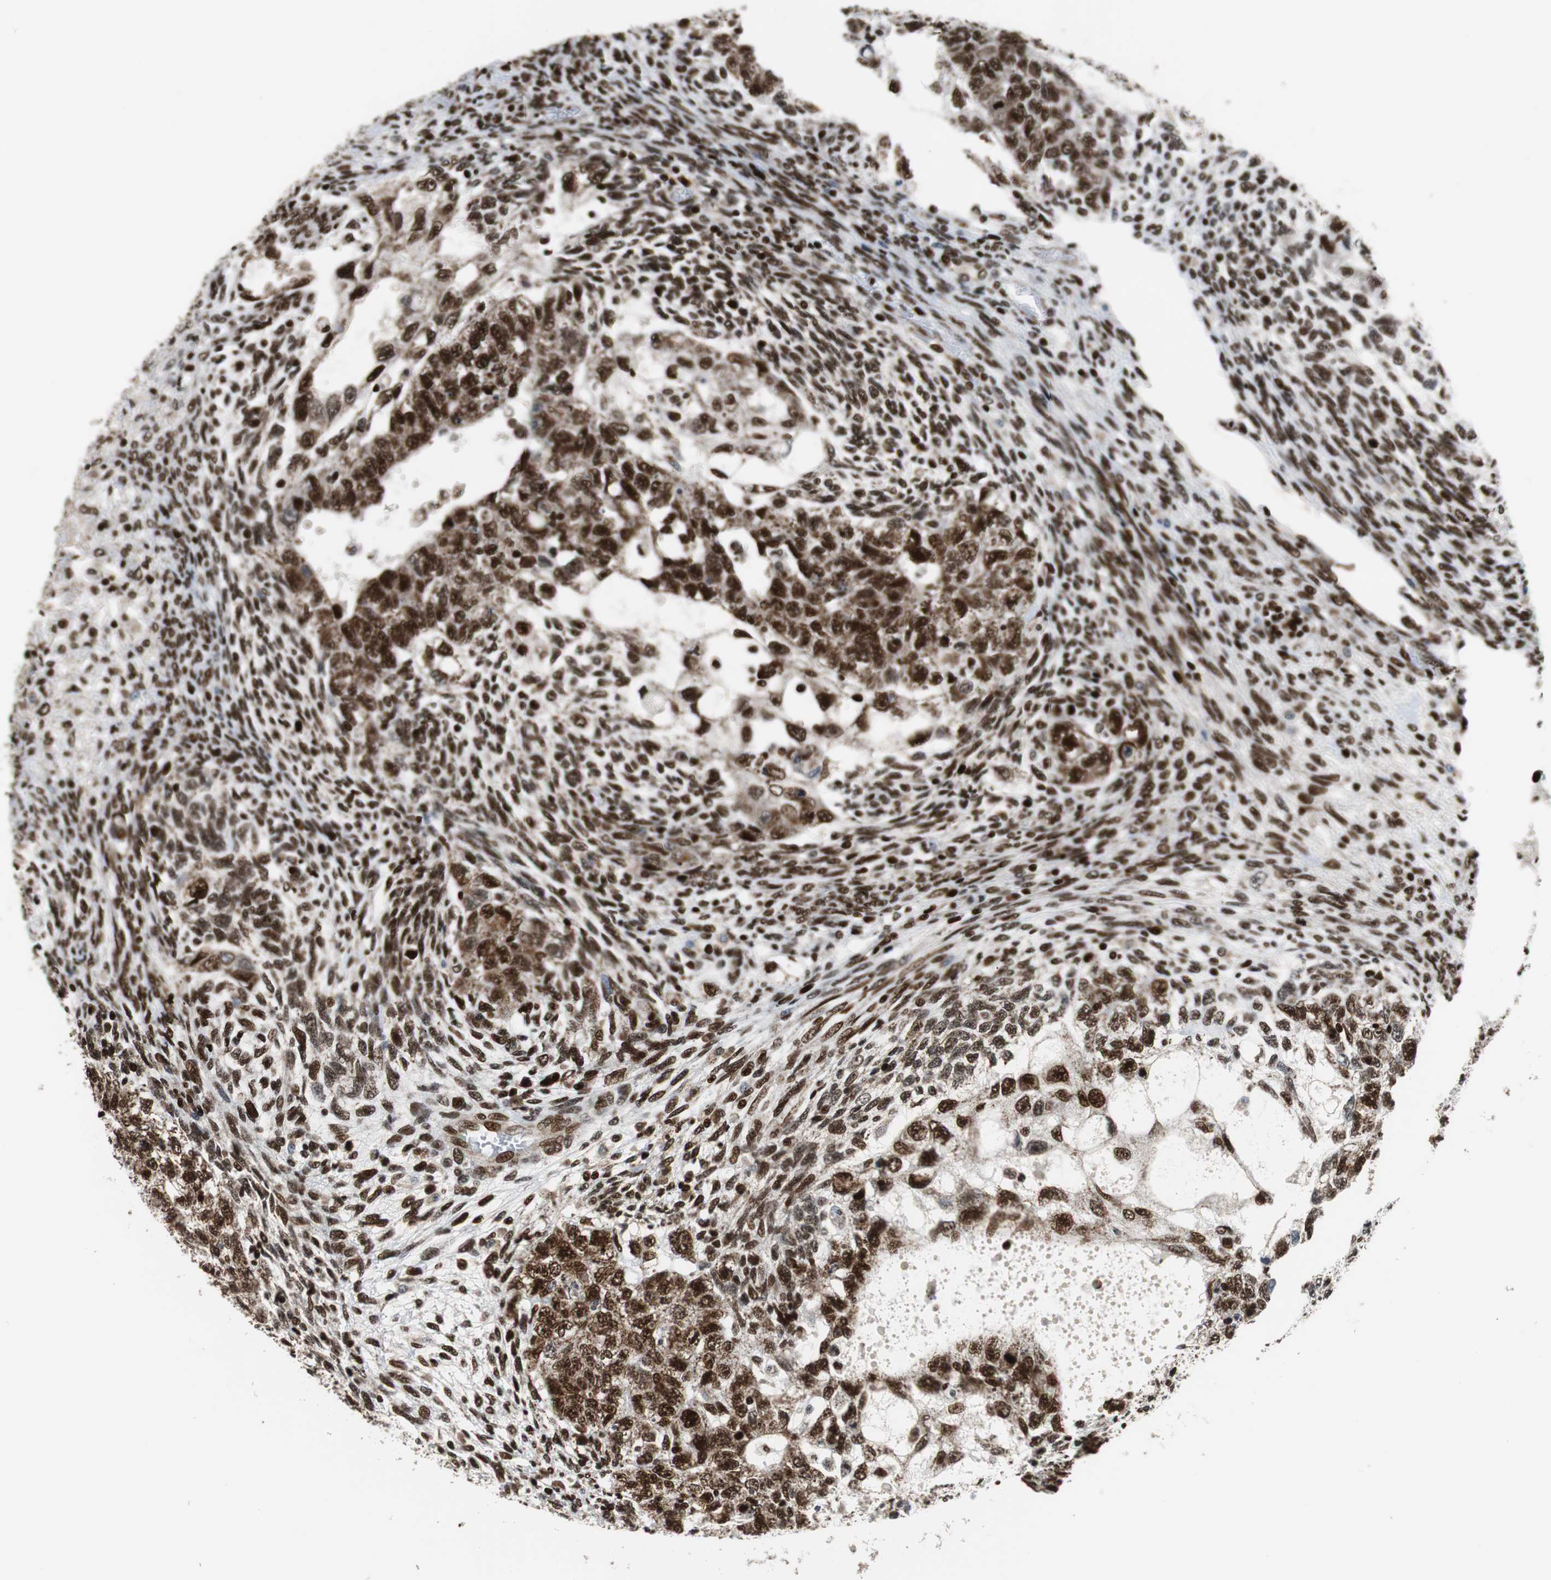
{"staining": {"intensity": "strong", "quantity": ">75%", "location": "nuclear"}, "tissue": "testis cancer", "cell_type": "Tumor cells", "image_type": "cancer", "snomed": [{"axis": "morphology", "description": "Normal tissue, NOS"}, {"axis": "morphology", "description": "Carcinoma, Embryonal, NOS"}, {"axis": "topography", "description": "Testis"}], "caption": "Protein staining of testis cancer tissue shows strong nuclear positivity in about >75% of tumor cells.", "gene": "HDAC1", "patient": {"sex": "male", "age": 36}}